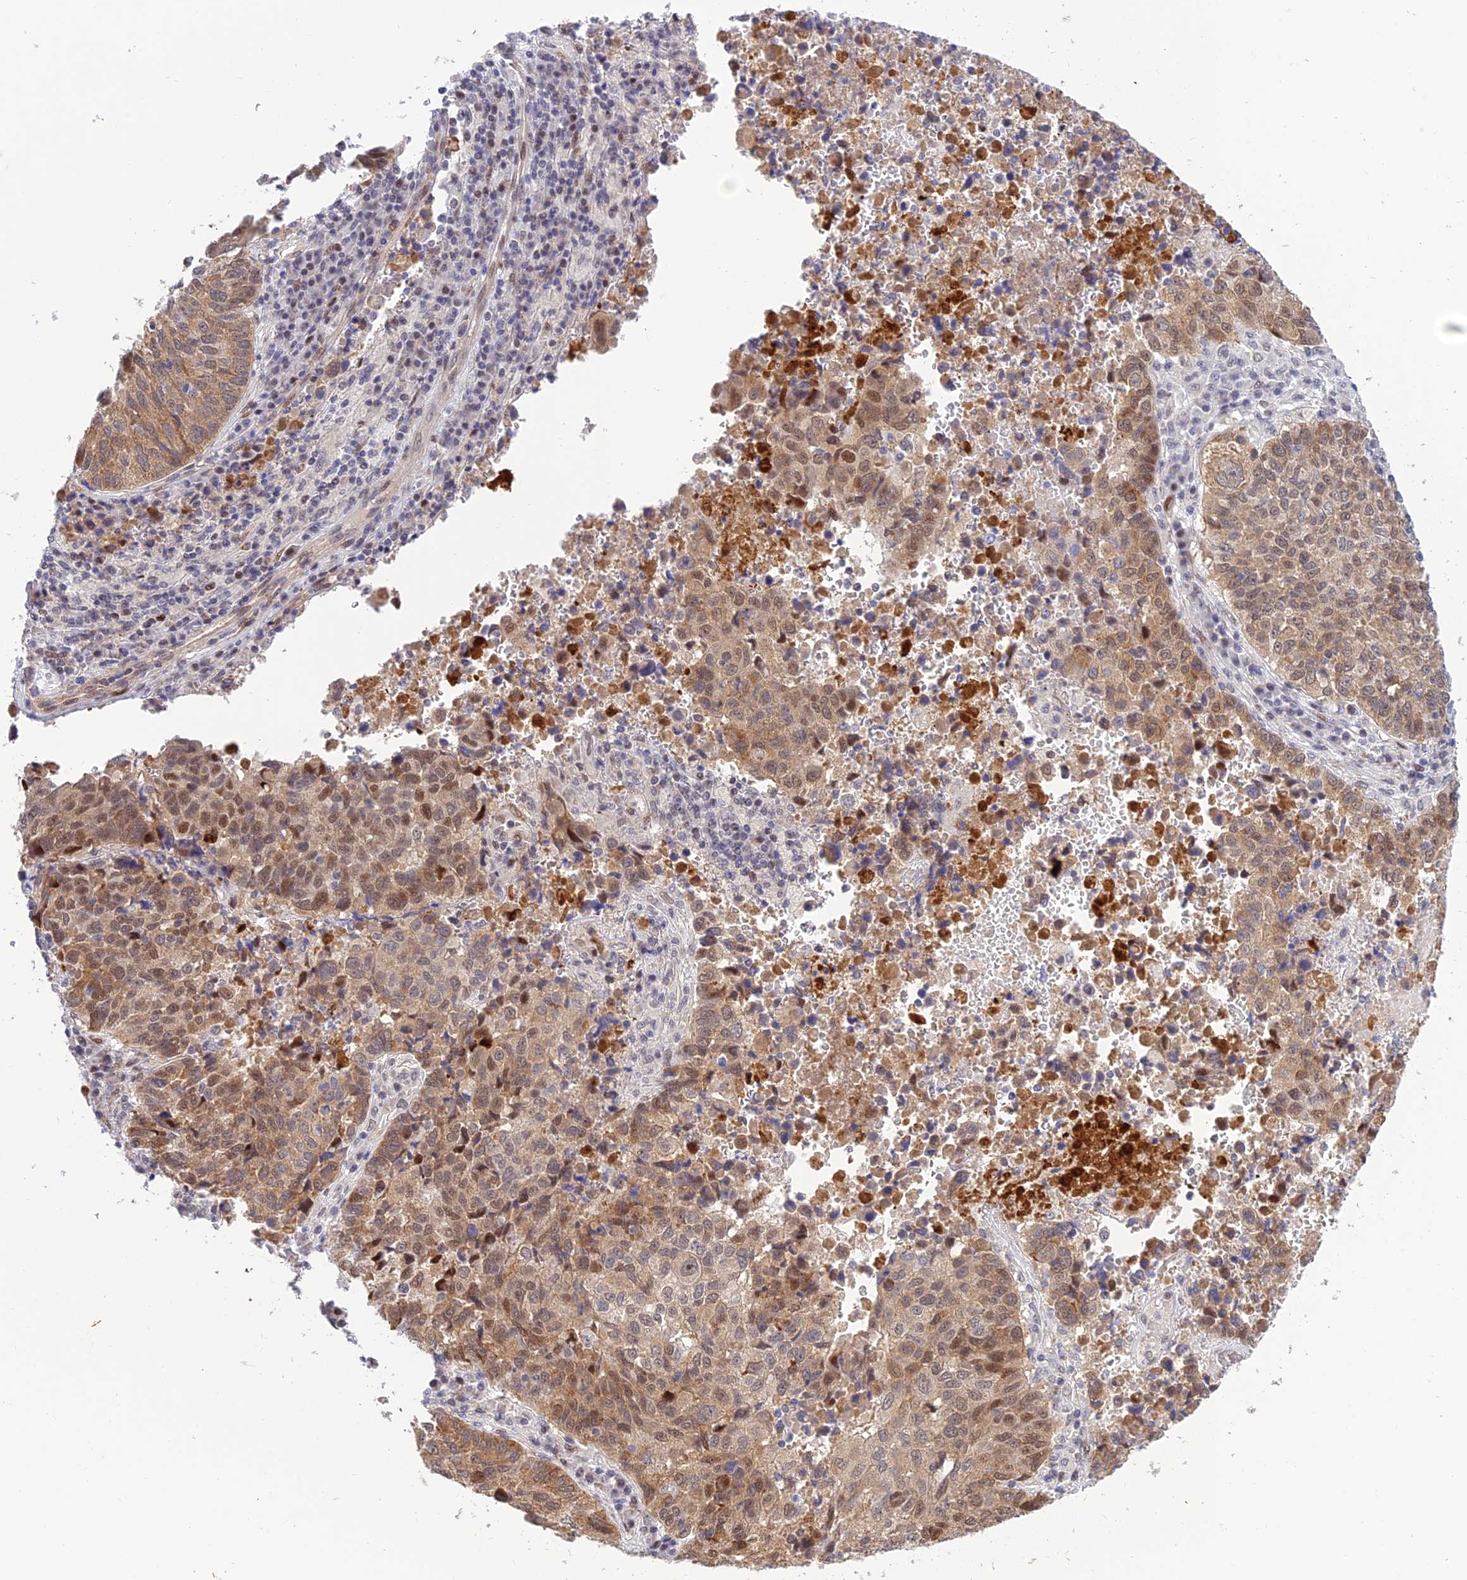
{"staining": {"intensity": "moderate", "quantity": ">75%", "location": "cytoplasmic/membranous,nuclear"}, "tissue": "lung cancer", "cell_type": "Tumor cells", "image_type": "cancer", "snomed": [{"axis": "morphology", "description": "Squamous cell carcinoma, NOS"}, {"axis": "topography", "description": "Lung"}], "caption": "Protein staining of lung cancer (squamous cell carcinoma) tissue shows moderate cytoplasmic/membranous and nuclear expression in about >75% of tumor cells. (DAB IHC with brightfield microscopy, high magnification).", "gene": "WDR55", "patient": {"sex": "male", "age": 73}}